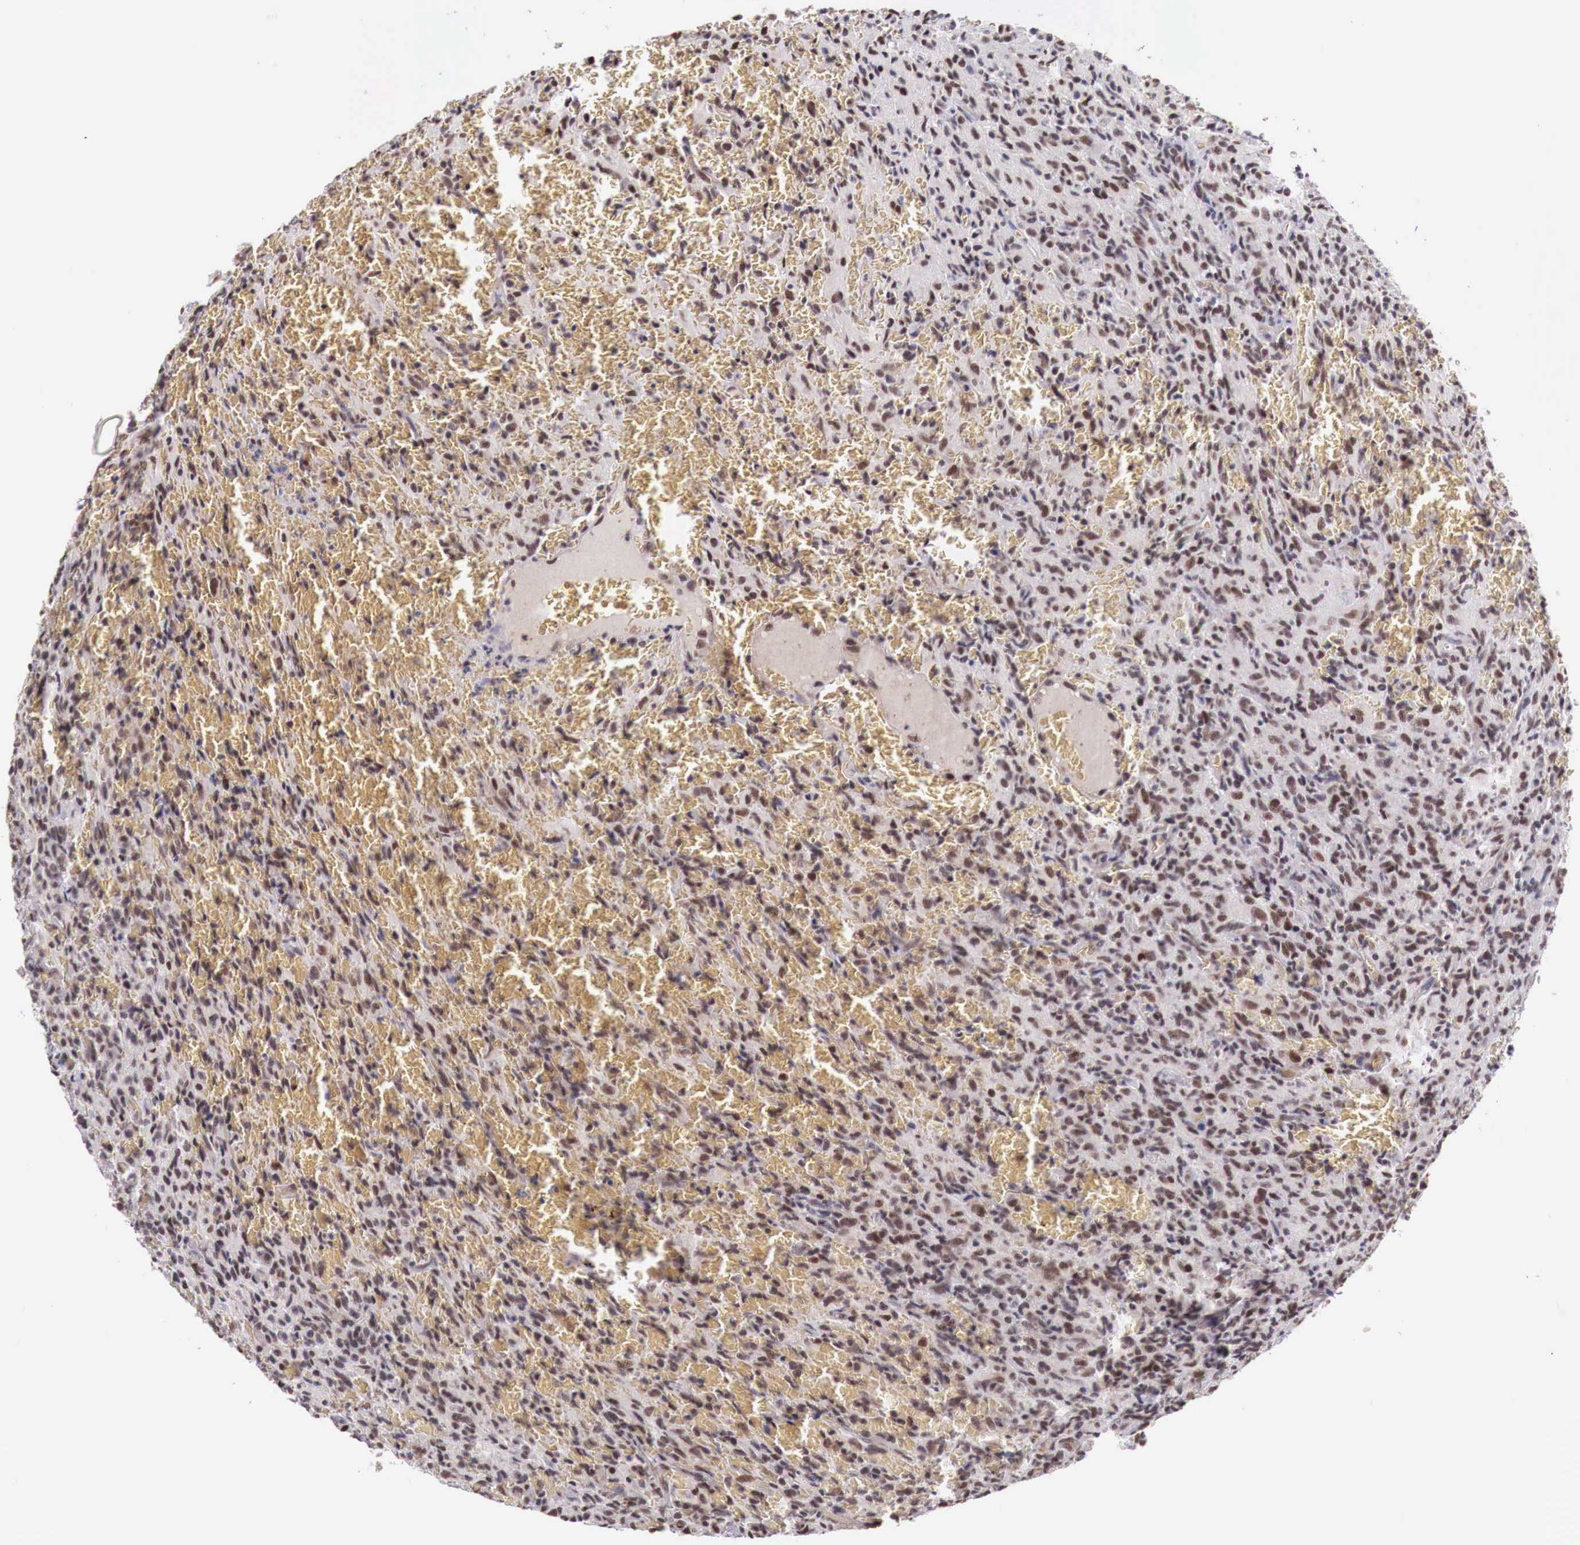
{"staining": {"intensity": "strong", "quantity": ">75%", "location": "cytoplasmic/membranous,nuclear"}, "tissue": "glioma", "cell_type": "Tumor cells", "image_type": "cancer", "snomed": [{"axis": "morphology", "description": "Glioma, malignant, High grade"}, {"axis": "topography", "description": "Brain"}], "caption": "There is high levels of strong cytoplasmic/membranous and nuclear staining in tumor cells of malignant high-grade glioma, as demonstrated by immunohistochemical staining (brown color).", "gene": "FOXP2", "patient": {"sex": "male", "age": 56}}